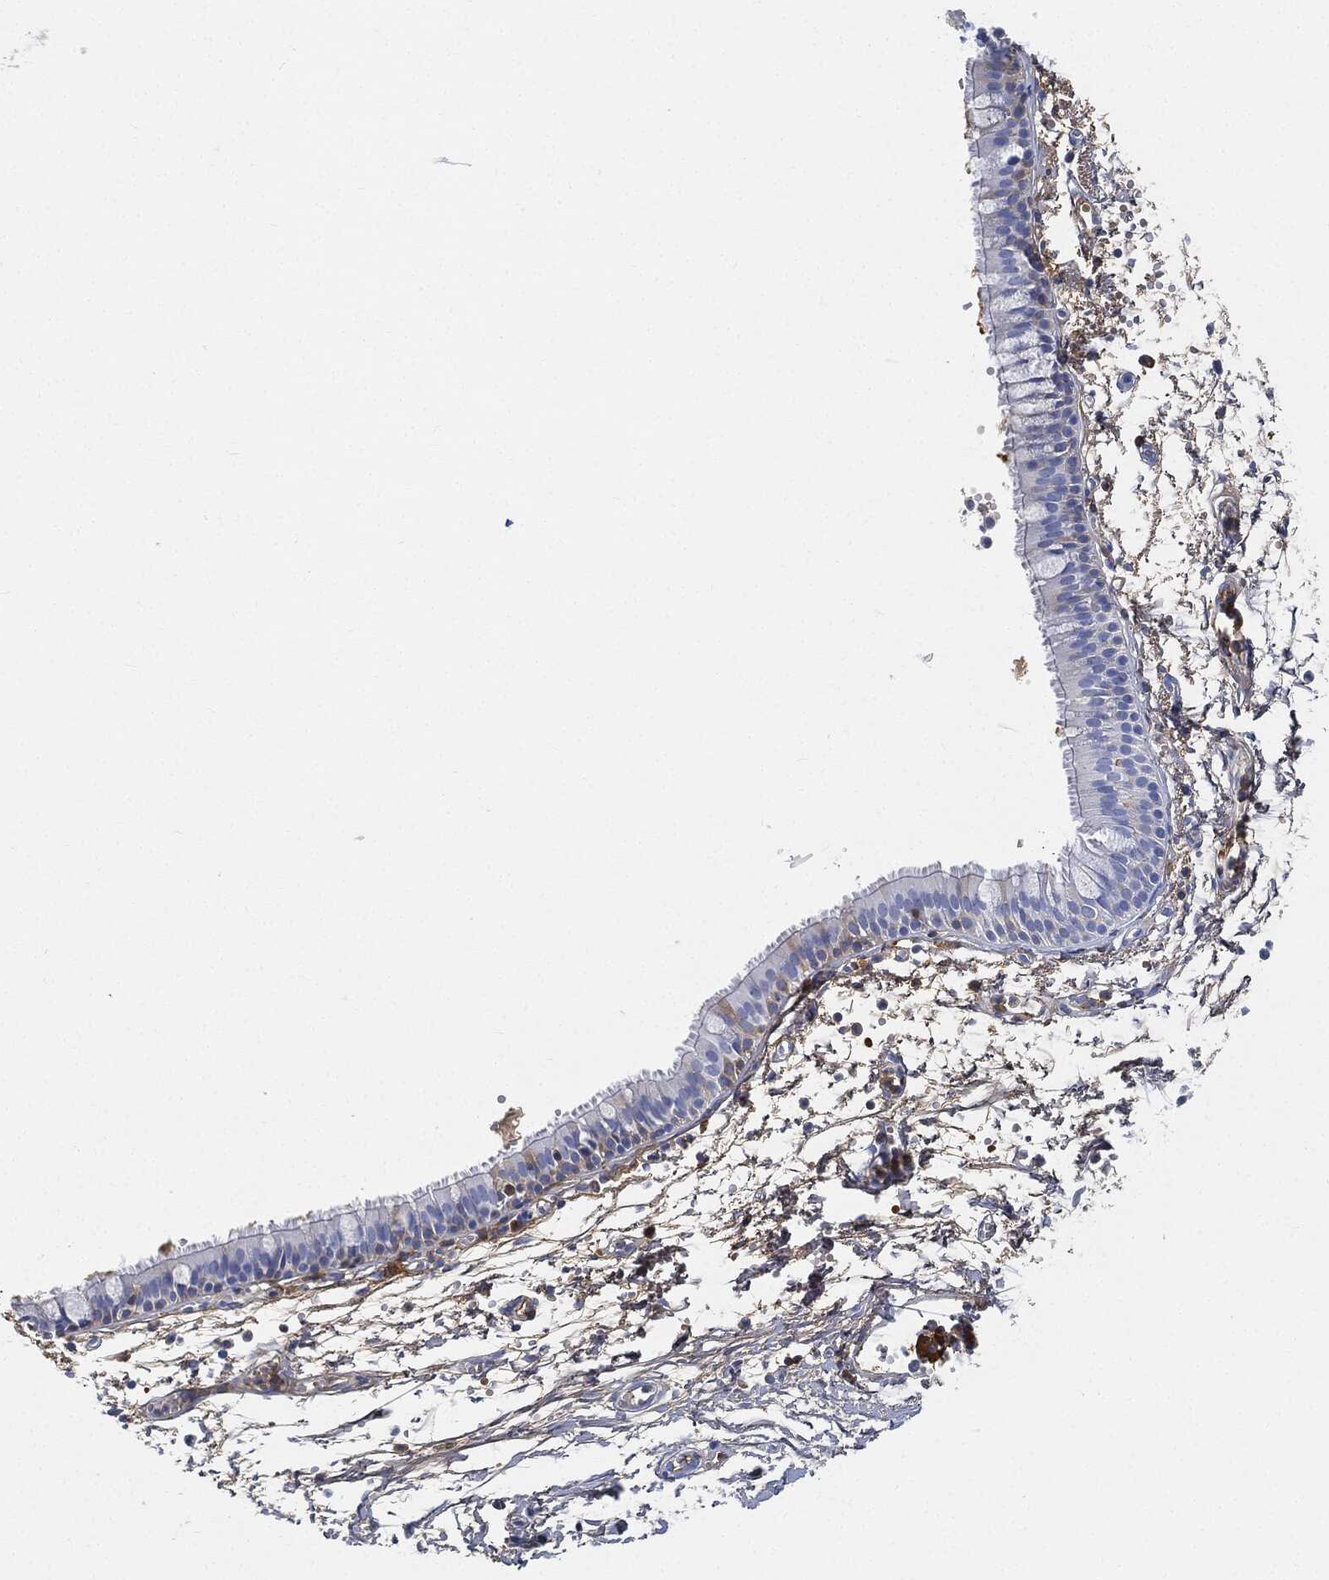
{"staining": {"intensity": "negative", "quantity": "none", "location": "none"}, "tissue": "bronchus", "cell_type": "Respiratory epithelial cells", "image_type": "normal", "snomed": [{"axis": "morphology", "description": "Normal tissue, NOS"}, {"axis": "topography", "description": "Cartilage tissue"}, {"axis": "topography", "description": "Bronchus"}], "caption": "This is an immunohistochemistry (IHC) histopathology image of unremarkable human bronchus. There is no positivity in respiratory epithelial cells.", "gene": "IGLV6", "patient": {"sex": "male", "age": 66}}